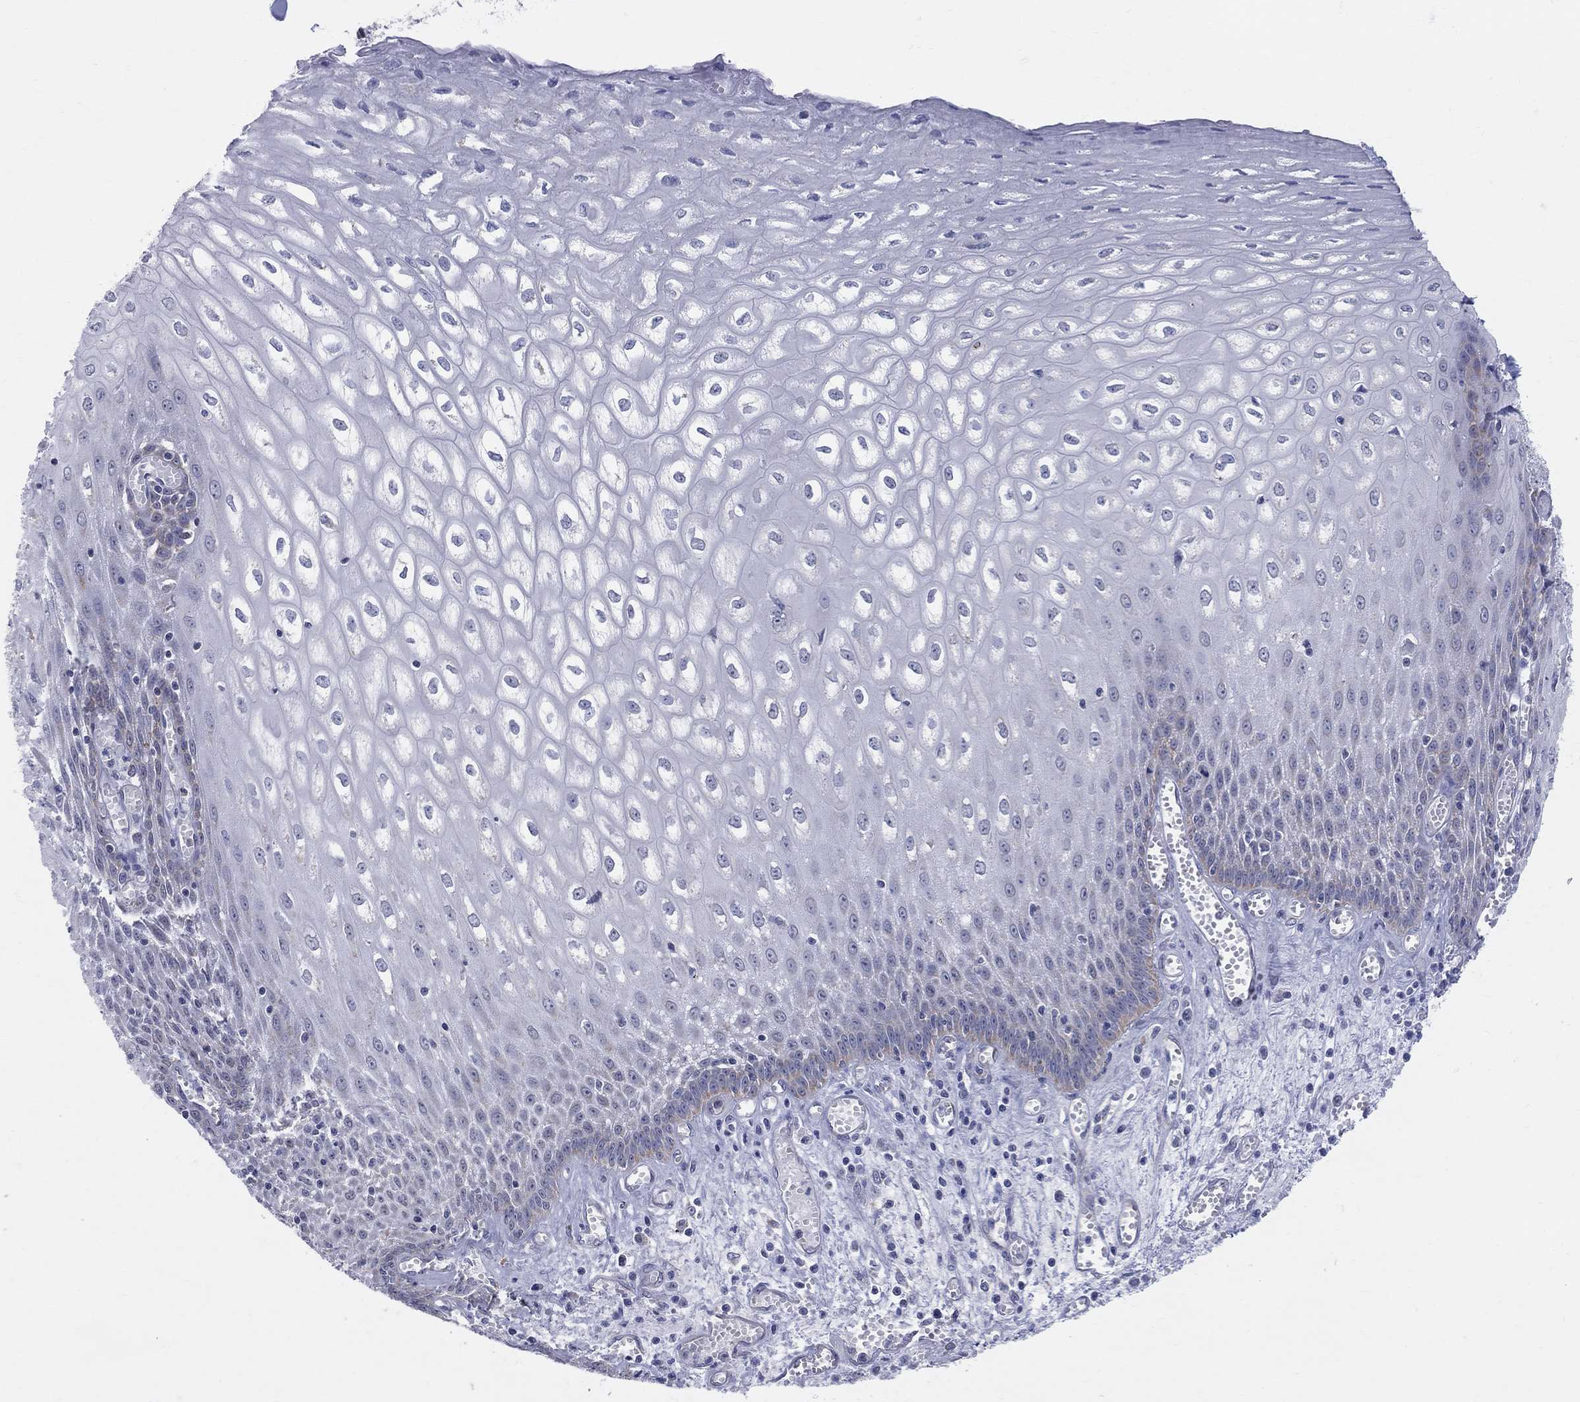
{"staining": {"intensity": "negative", "quantity": "none", "location": "none"}, "tissue": "esophagus", "cell_type": "Squamous epithelial cells", "image_type": "normal", "snomed": [{"axis": "morphology", "description": "Normal tissue, NOS"}, {"axis": "topography", "description": "Esophagus"}], "caption": "Photomicrograph shows no significant protein staining in squamous epithelial cells of unremarkable esophagus. (DAB IHC, high magnification).", "gene": "KISS1R", "patient": {"sex": "male", "age": 58}}